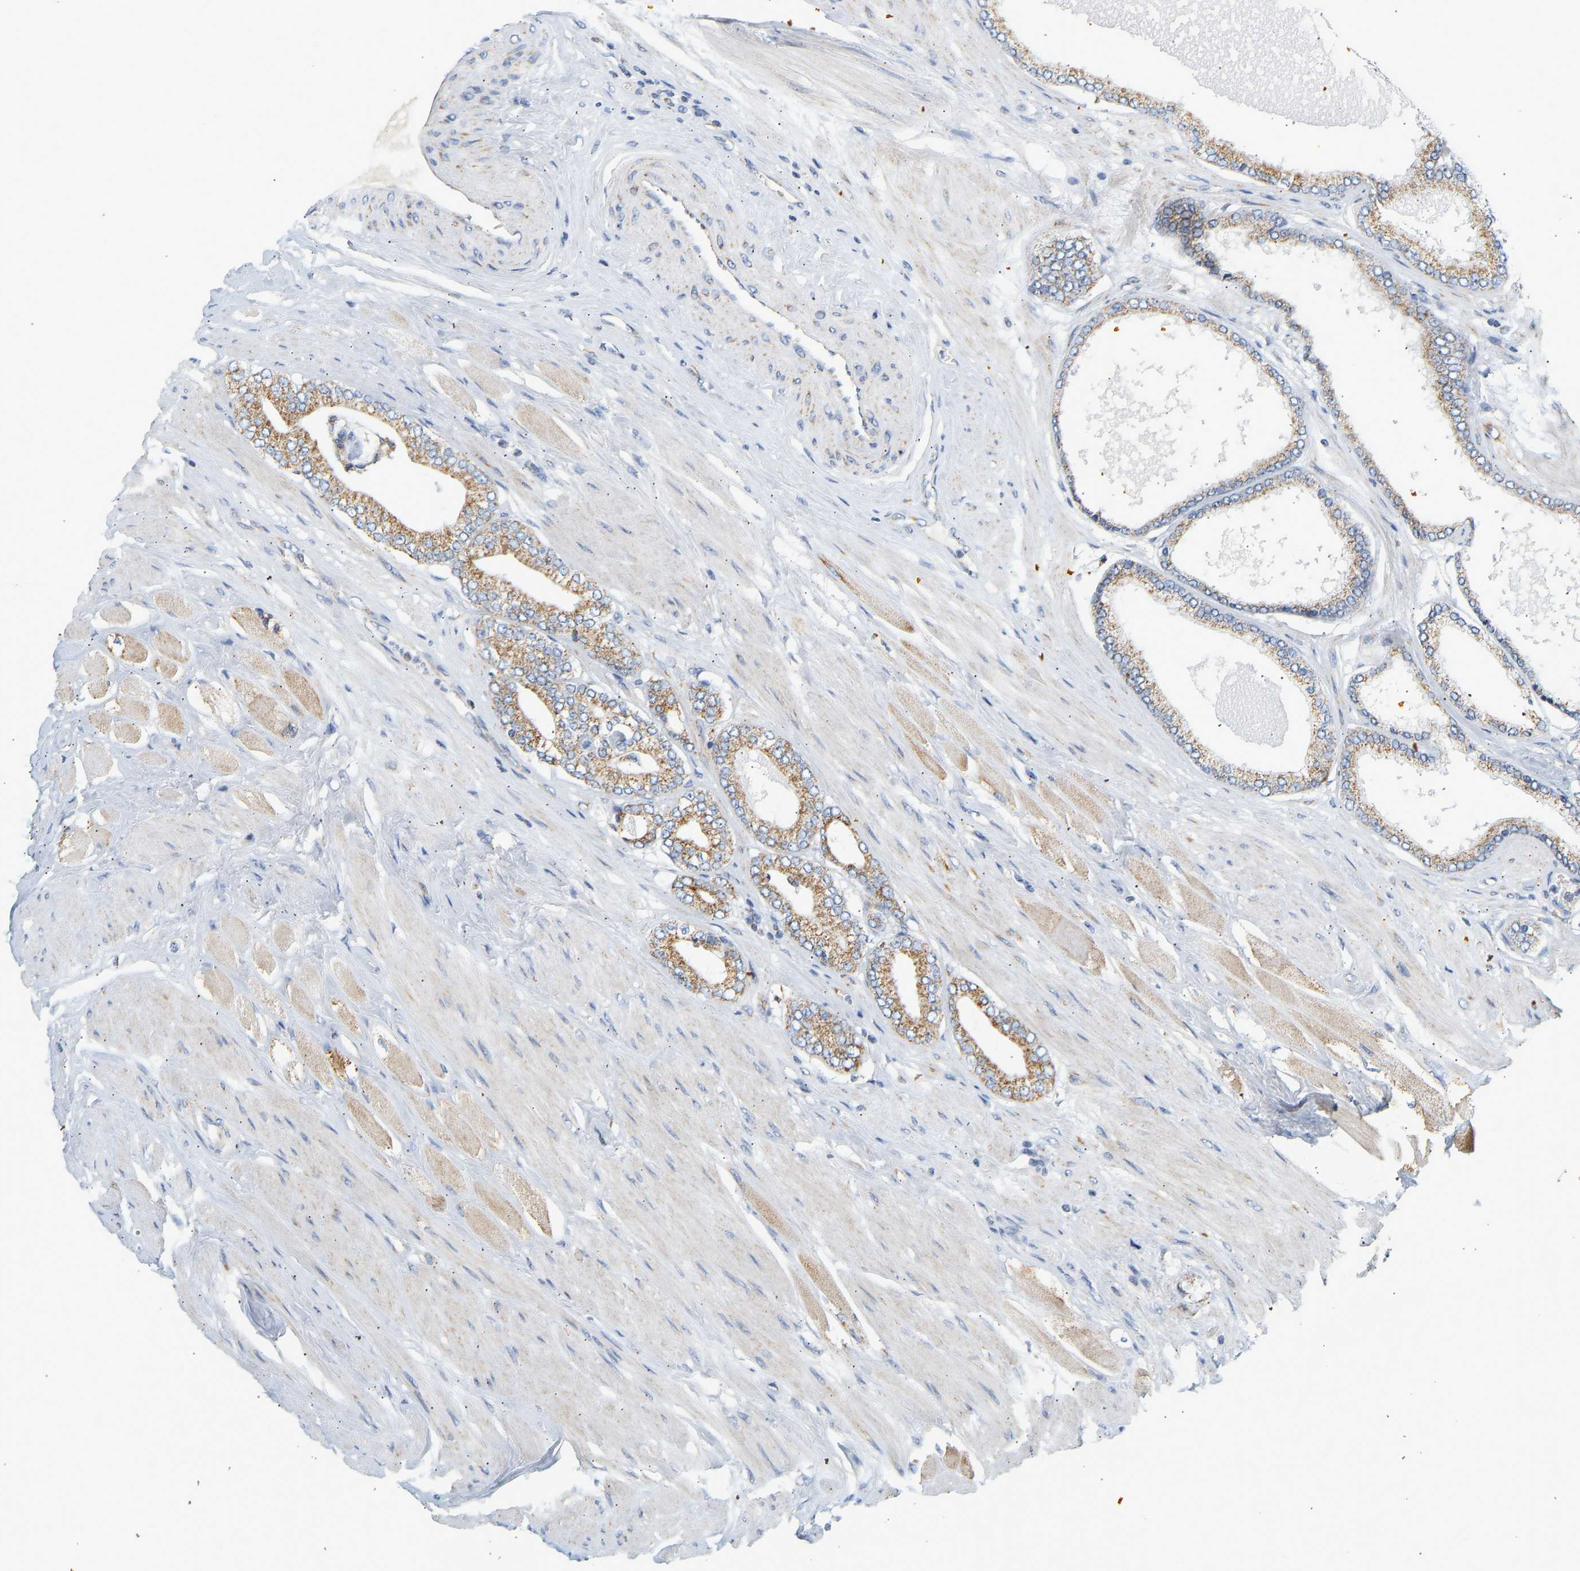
{"staining": {"intensity": "moderate", "quantity": "25%-75%", "location": "cytoplasmic/membranous"}, "tissue": "prostate cancer", "cell_type": "Tumor cells", "image_type": "cancer", "snomed": [{"axis": "morphology", "description": "Adenocarcinoma, High grade"}, {"axis": "topography", "description": "Prostate"}], "caption": "Tumor cells display medium levels of moderate cytoplasmic/membranous staining in approximately 25%-75% of cells in prostate cancer (adenocarcinoma (high-grade)).", "gene": "GRPEL2", "patient": {"sex": "male", "age": 61}}